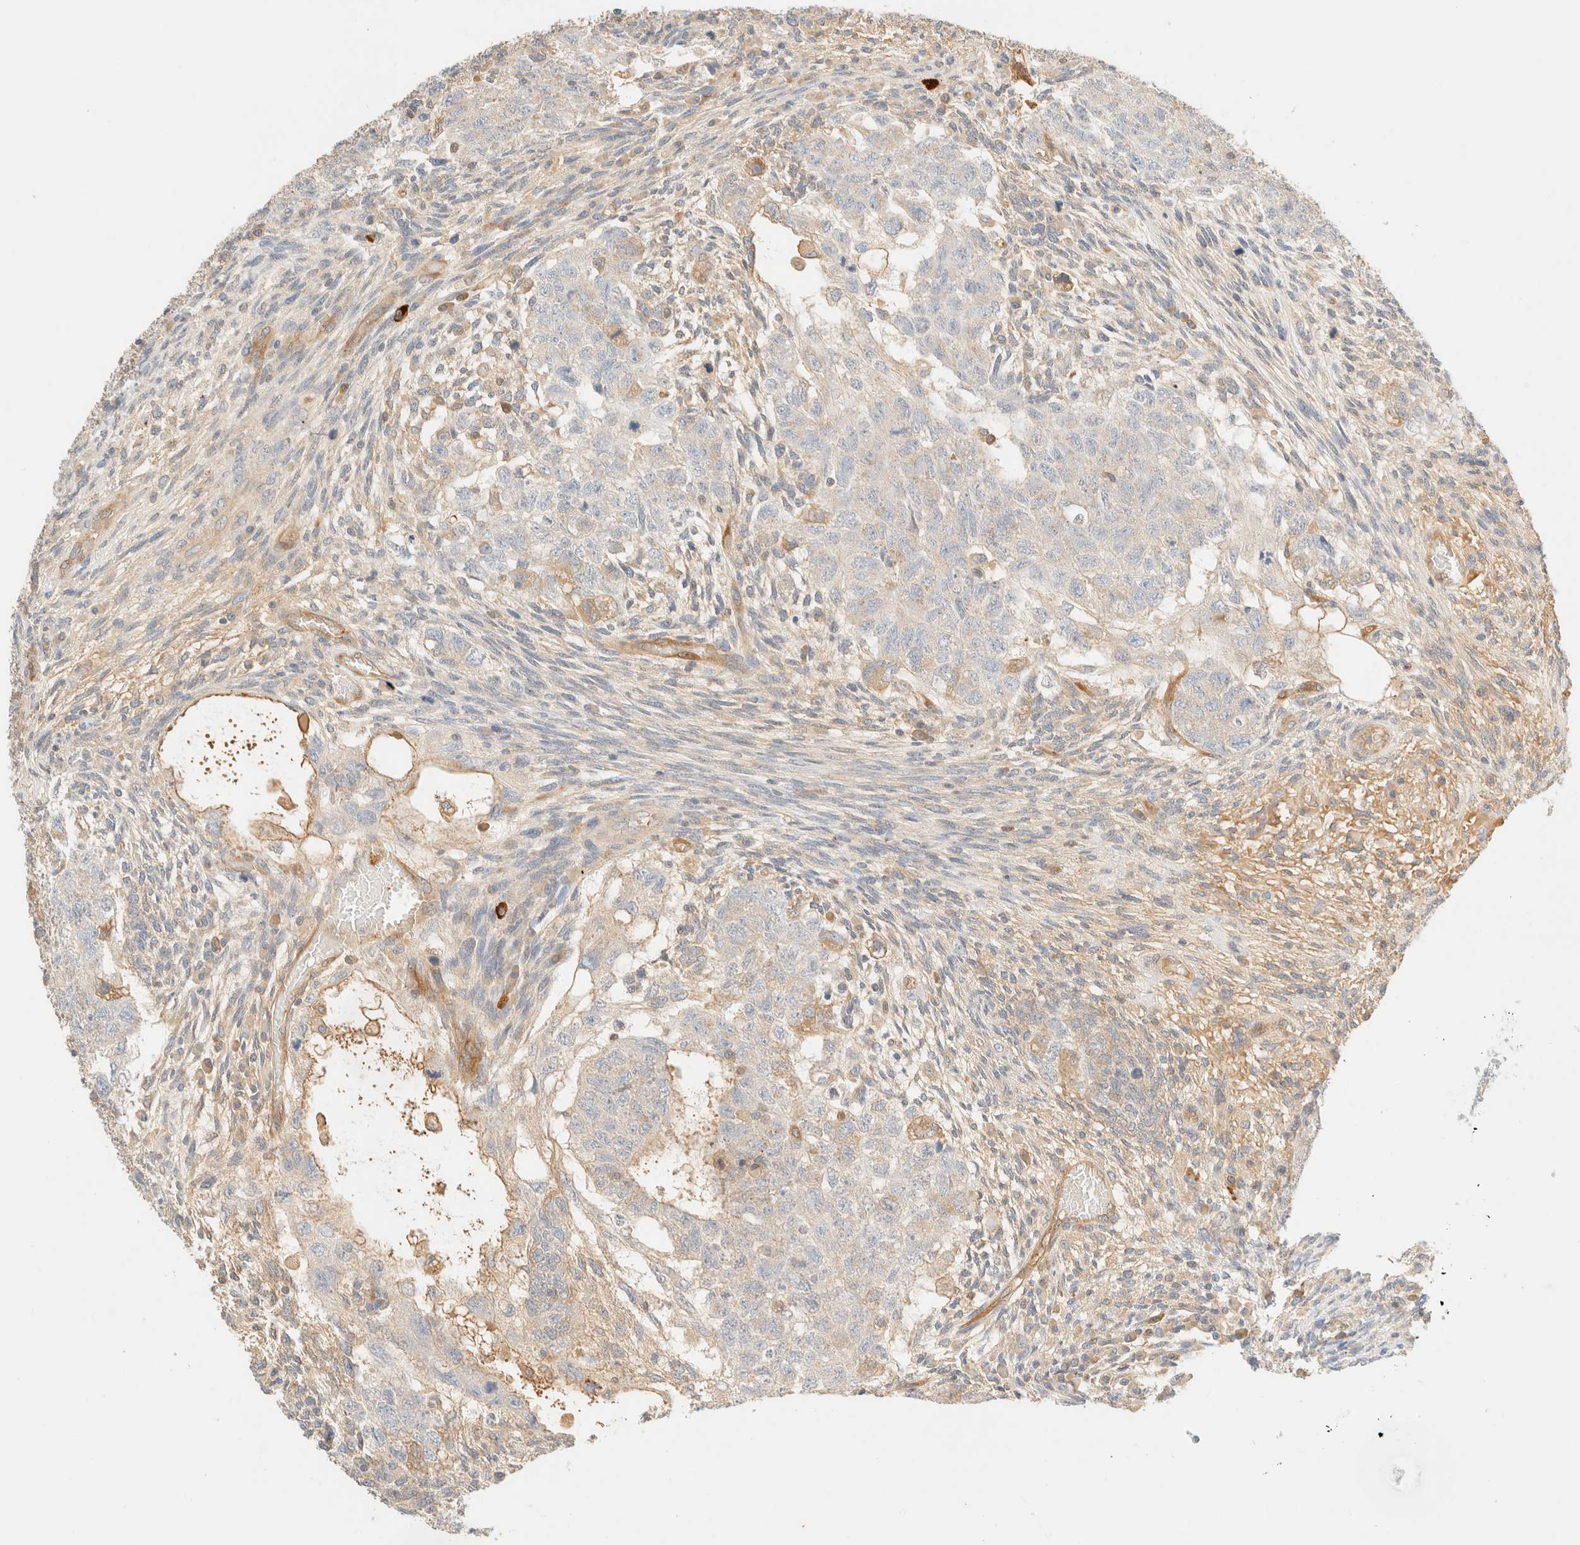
{"staining": {"intensity": "weak", "quantity": "25%-75%", "location": "cytoplasmic/membranous"}, "tissue": "testis cancer", "cell_type": "Tumor cells", "image_type": "cancer", "snomed": [{"axis": "morphology", "description": "Normal tissue, NOS"}, {"axis": "morphology", "description": "Carcinoma, Embryonal, NOS"}, {"axis": "topography", "description": "Testis"}], "caption": "Immunohistochemical staining of testis embryonal carcinoma reveals low levels of weak cytoplasmic/membranous positivity in about 25%-75% of tumor cells.", "gene": "FHOD1", "patient": {"sex": "male", "age": 36}}